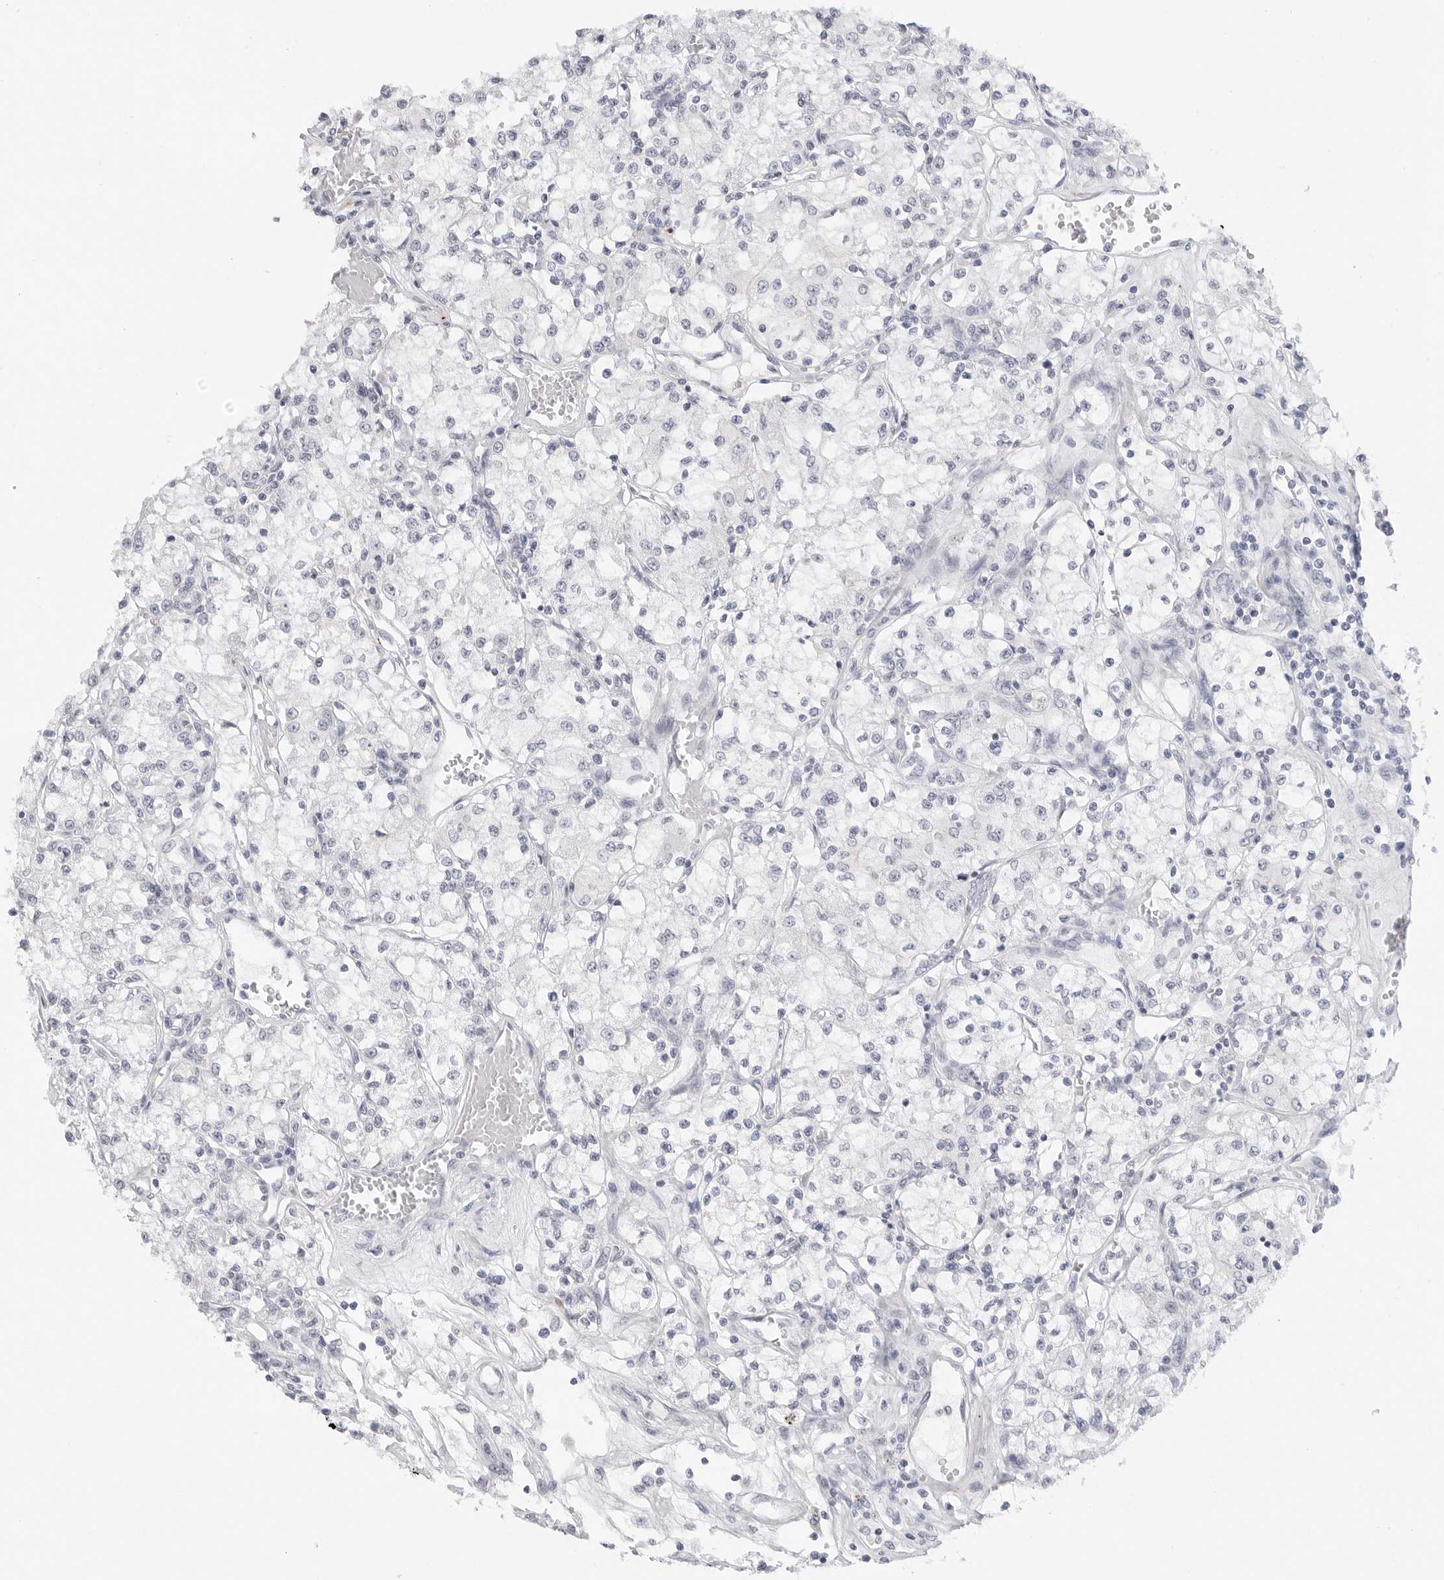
{"staining": {"intensity": "negative", "quantity": "none", "location": "none"}, "tissue": "renal cancer", "cell_type": "Tumor cells", "image_type": "cancer", "snomed": [{"axis": "morphology", "description": "Adenocarcinoma, NOS"}, {"axis": "topography", "description": "Kidney"}], "caption": "Tumor cells show no significant protein expression in renal cancer.", "gene": "MAP2K5", "patient": {"sex": "female", "age": 59}}